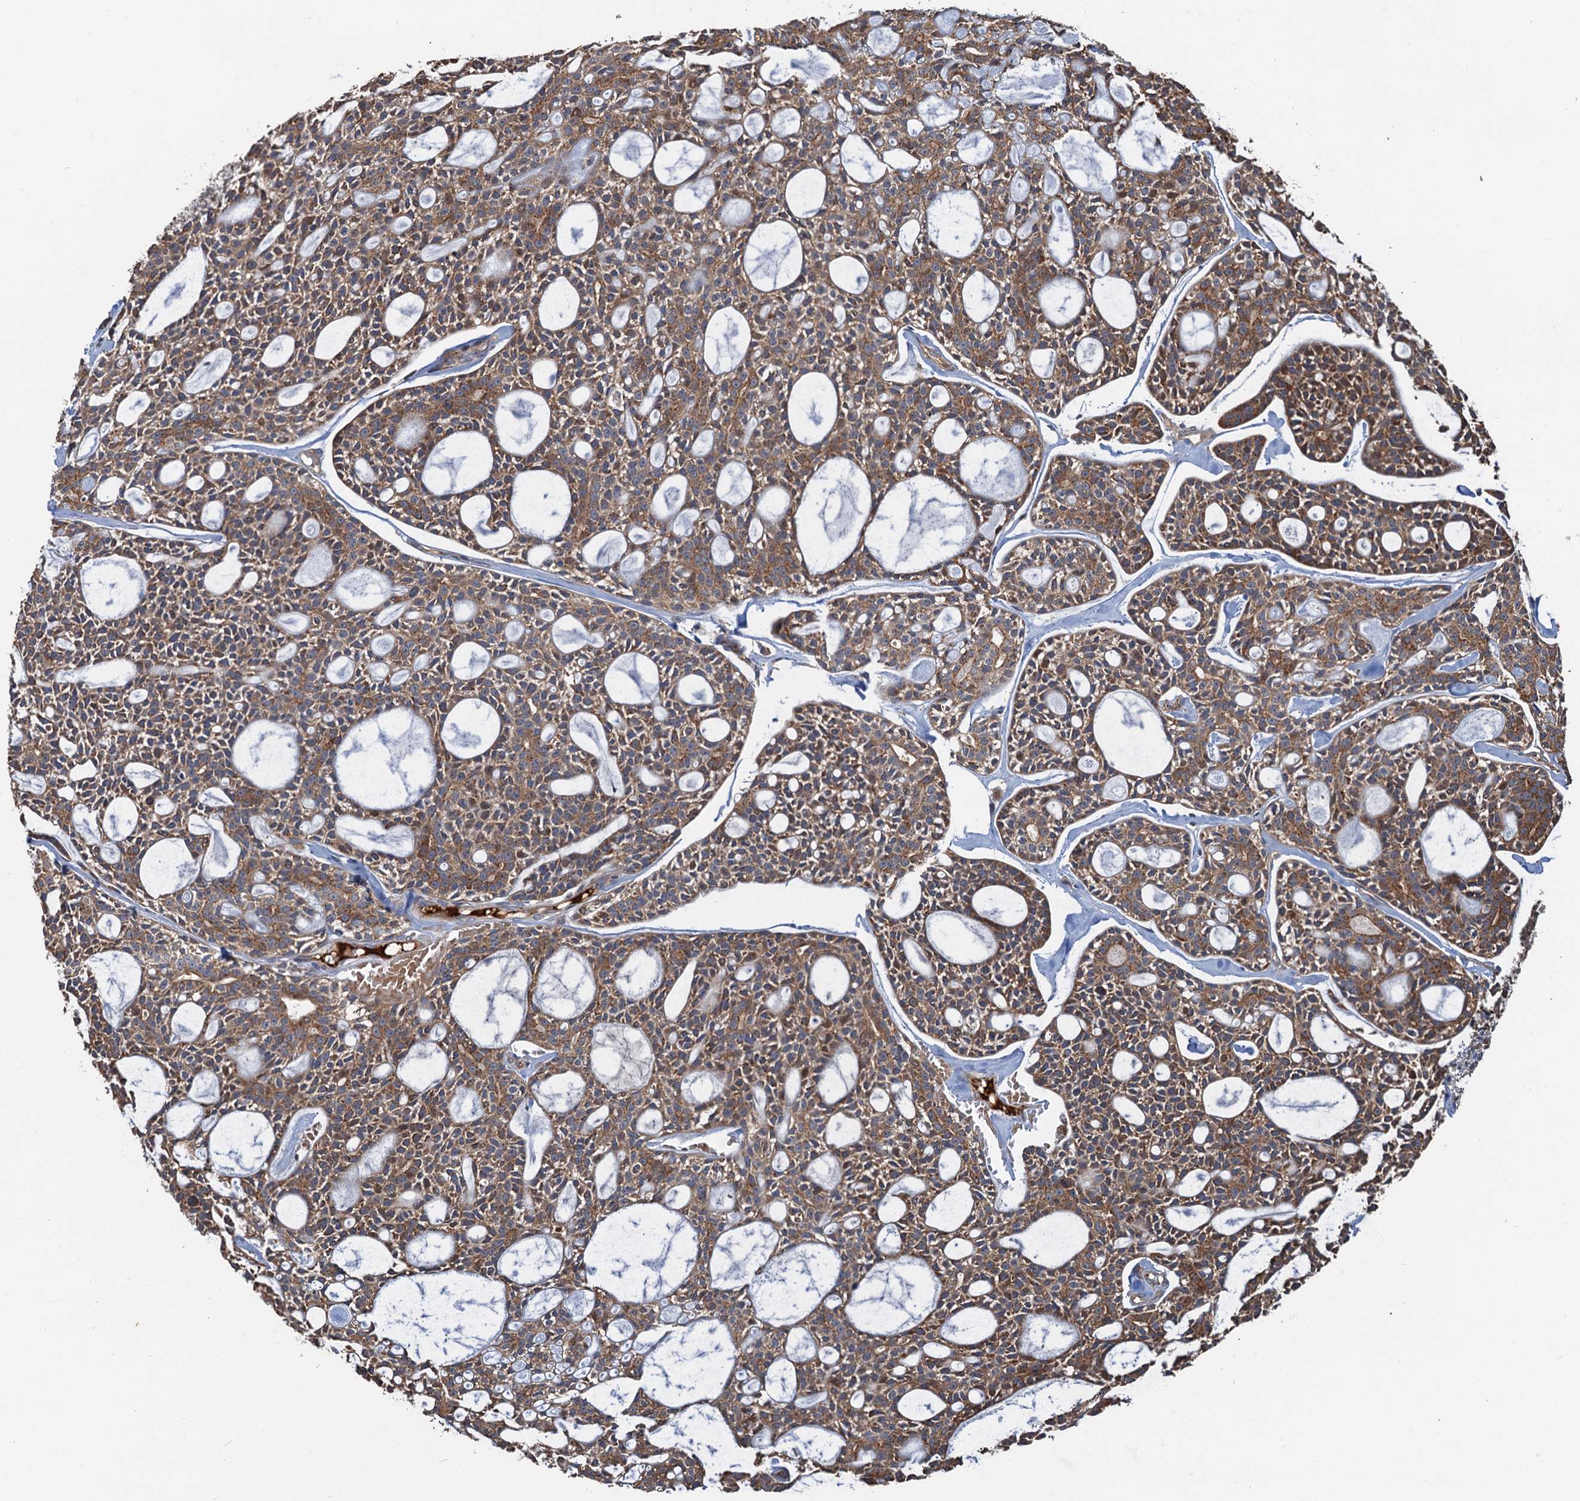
{"staining": {"intensity": "moderate", "quantity": ">75%", "location": "cytoplasmic/membranous"}, "tissue": "head and neck cancer", "cell_type": "Tumor cells", "image_type": "cancer", "snomed": [{"axis": "morphology", "description": "Adenocarcinoma, NOS"}, {"axis": "topography", "description": "Salivary gland"}, {"axis": "topography", "description": "Head-Neck"}], "caption": "Adenocarcinoma (head and neck) stained with IHC shows moderate cytoplasmic/membranous positivity in approximately >75% of tumor cells.", "gene": "DEXI", "patient": {"sex": "male", "age": 55}}